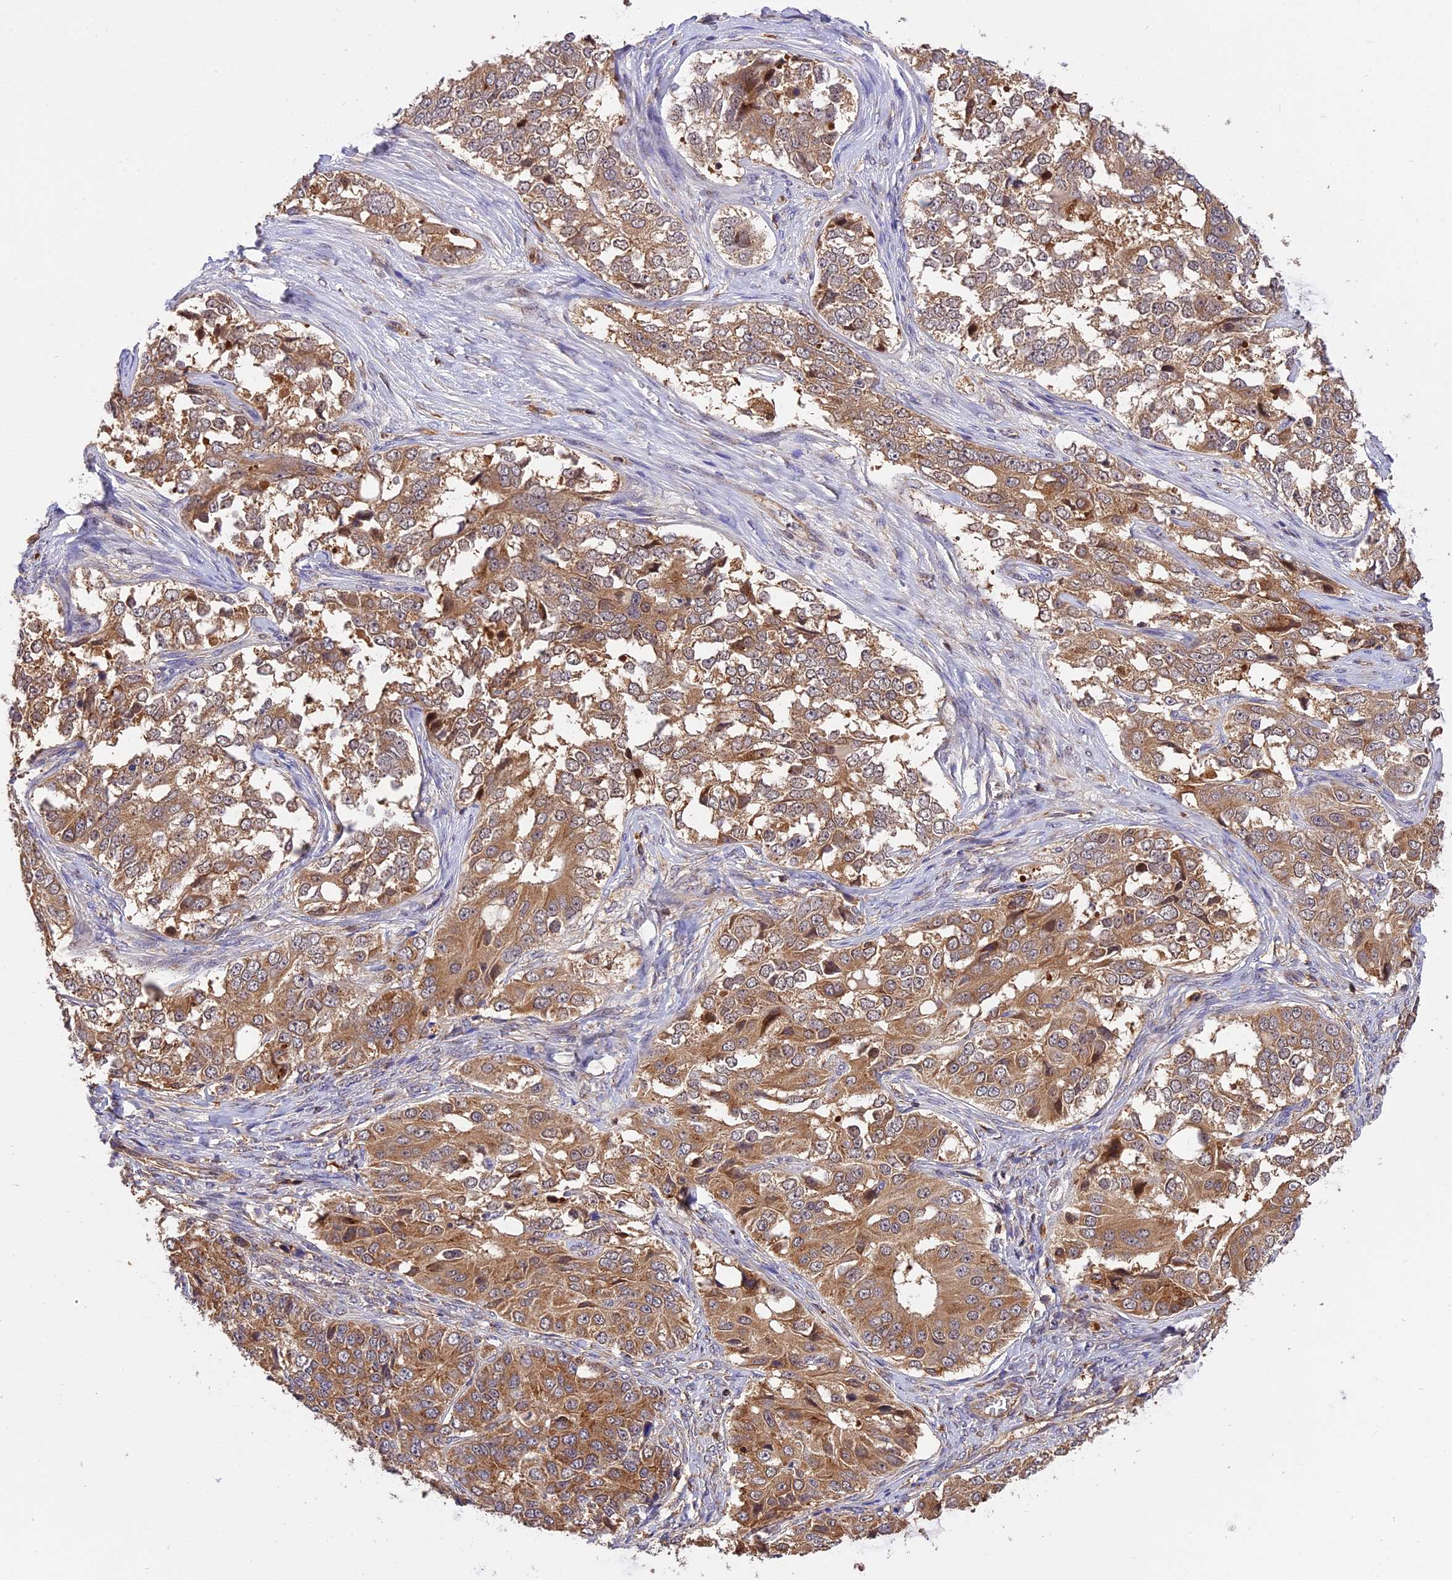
{"staining": {"intensity": "moderate", "quantity": "25%-75%", "location": "cytoplasmic/membranous"}, "tissue": "ovarian cancer", "cell_type": "Tumor cells", "image_type": "cancer", "snomed": [{"axis": "morphology", "description": "Carcinoma, endometroid"}, {"axis": "topography", "description": "Ovary"}], "caption": "An immunohistochemistry image of neoplastic tissue is shown. Protein staining in brown highlights moderate cytoplasmic/membranous positivity in ovarian endometroid carcinoma within tumor cells.", "gene": "PEX3", "patient": {"sex": "female", "age": 51}}